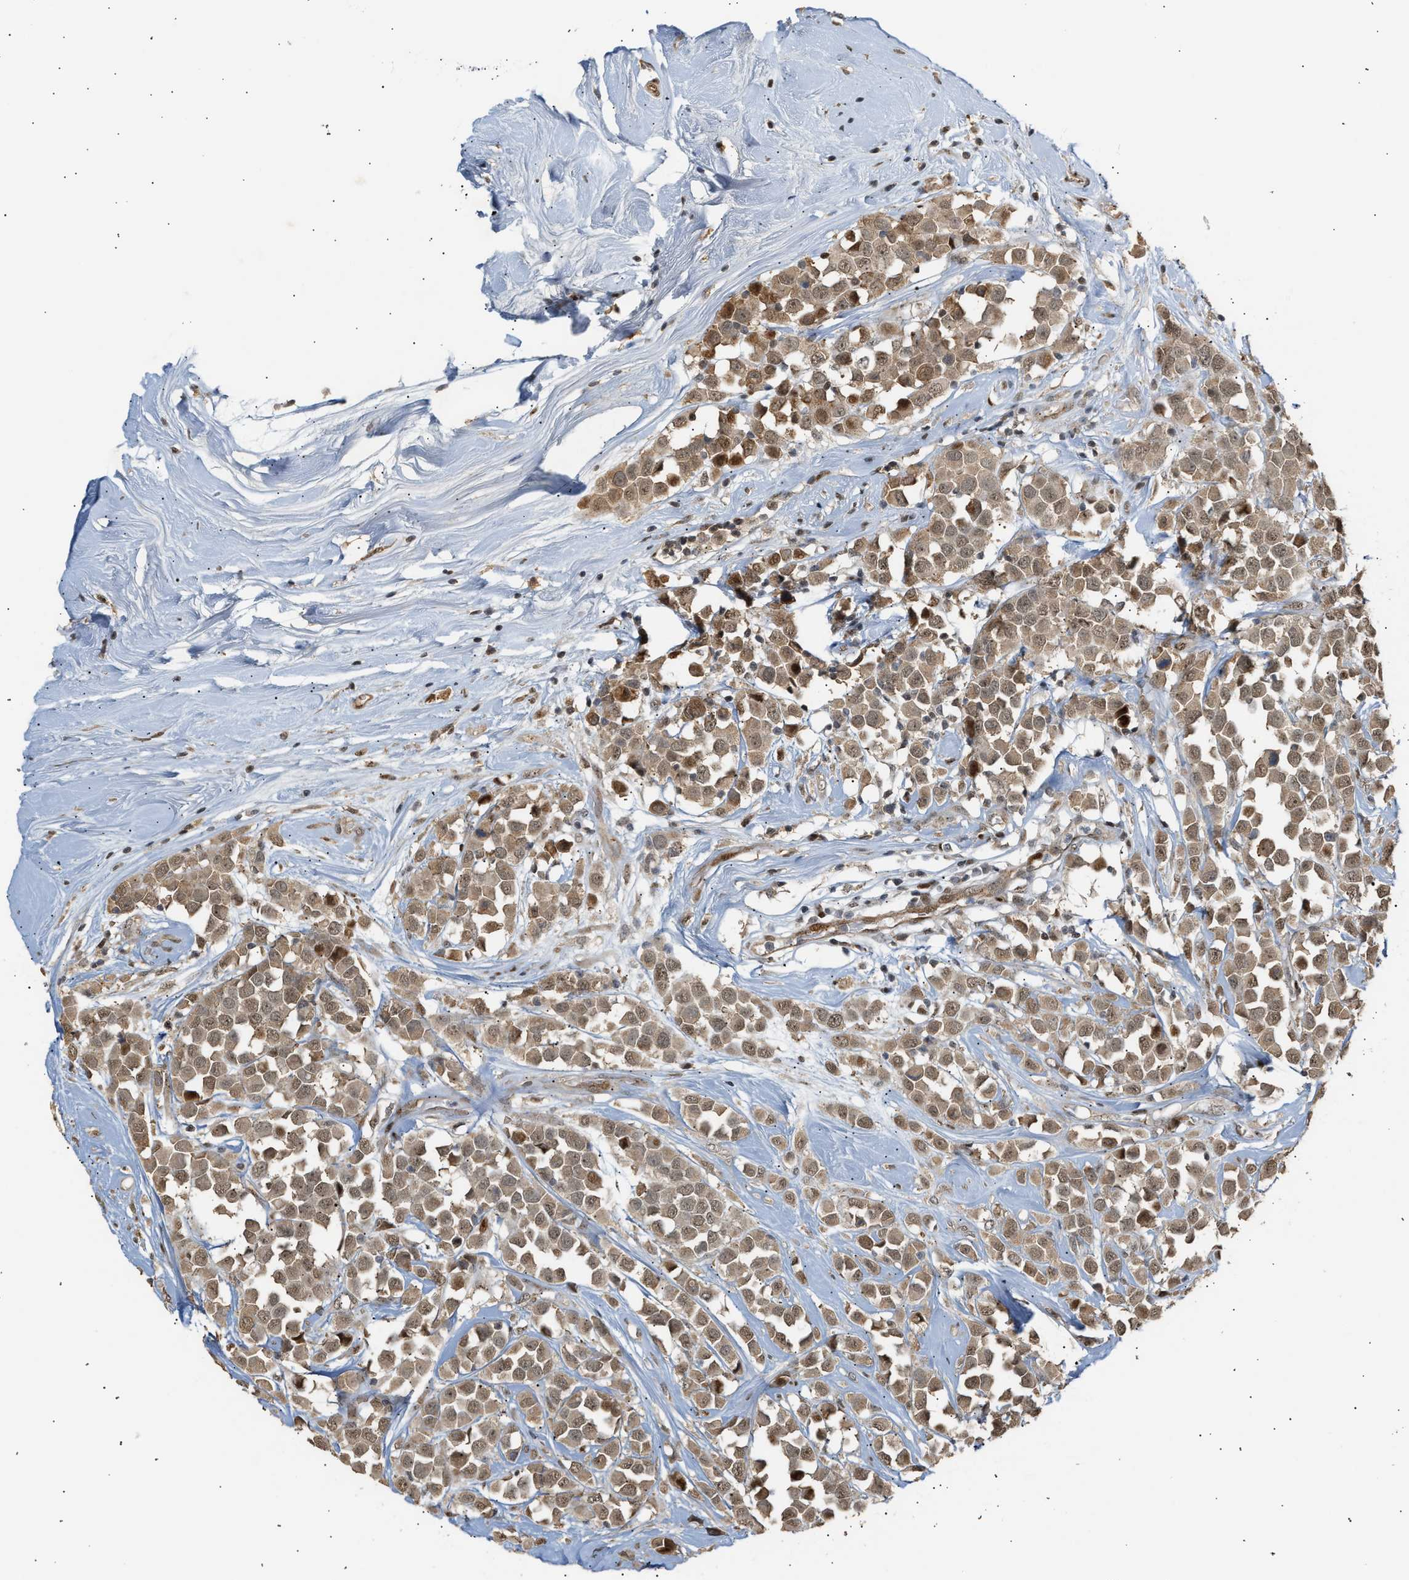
{"staining": {"intensity": "weak", "quantity": ">75%", "location": "cytoplasmic/membranous,nuclear"}, "tissue": "breast cancer", "cell_type": "Tumor cells", "image_type": "cancer", "snomed": [{"axis": "morphology", "description": "Duct carcinoma"}, {"axis": "topography", "description": "Breast"}], "caption": "Breast cancer (invasive ductal carcinoma) stained for a protein (brown) exhibits weak cytoplasmic/membranous and nuclear positive expression in approximately >75% of tumor cells.", "gene": "ZFAND5", "patient": {"sex": "female", "age": 61}}